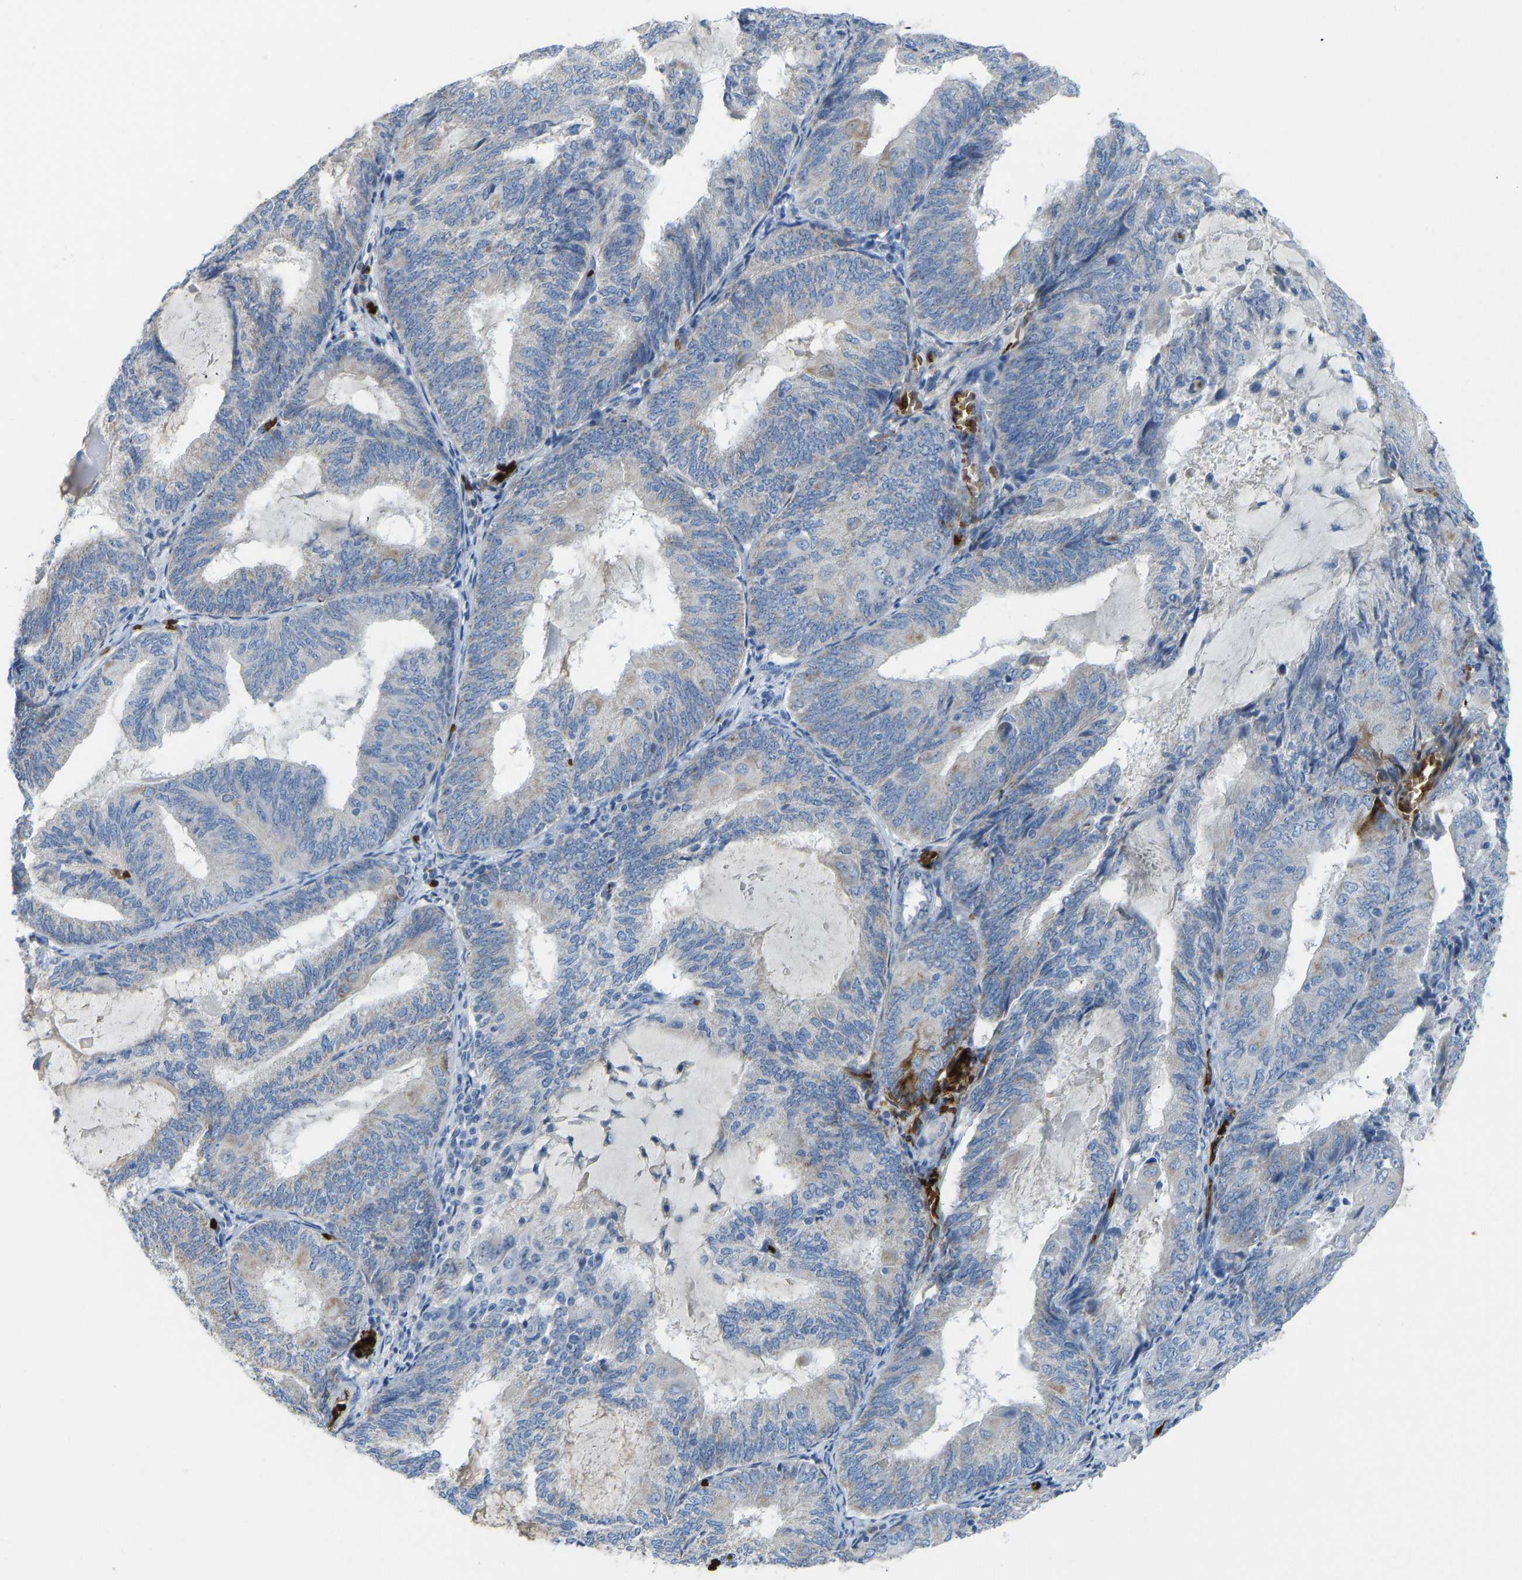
{"staining": {"intensity": "negative", "quantity": "none", "location": "none"}, "tissue": "endometrial cancer", "cell_type": "Tumor cells", "image_type": "cancer", "snomed": [{"axis": "morphology", "description": "Adenocarcinoma, NOS"}, {"axis": "topography", "description": "Endometrium"}], "caption": "Immunohistochemical staining of endometrial cancer exhibits no significant positivity in tumor cells.", "gene": "PIGS", "patient": {"sex": "female", "age": 81}}